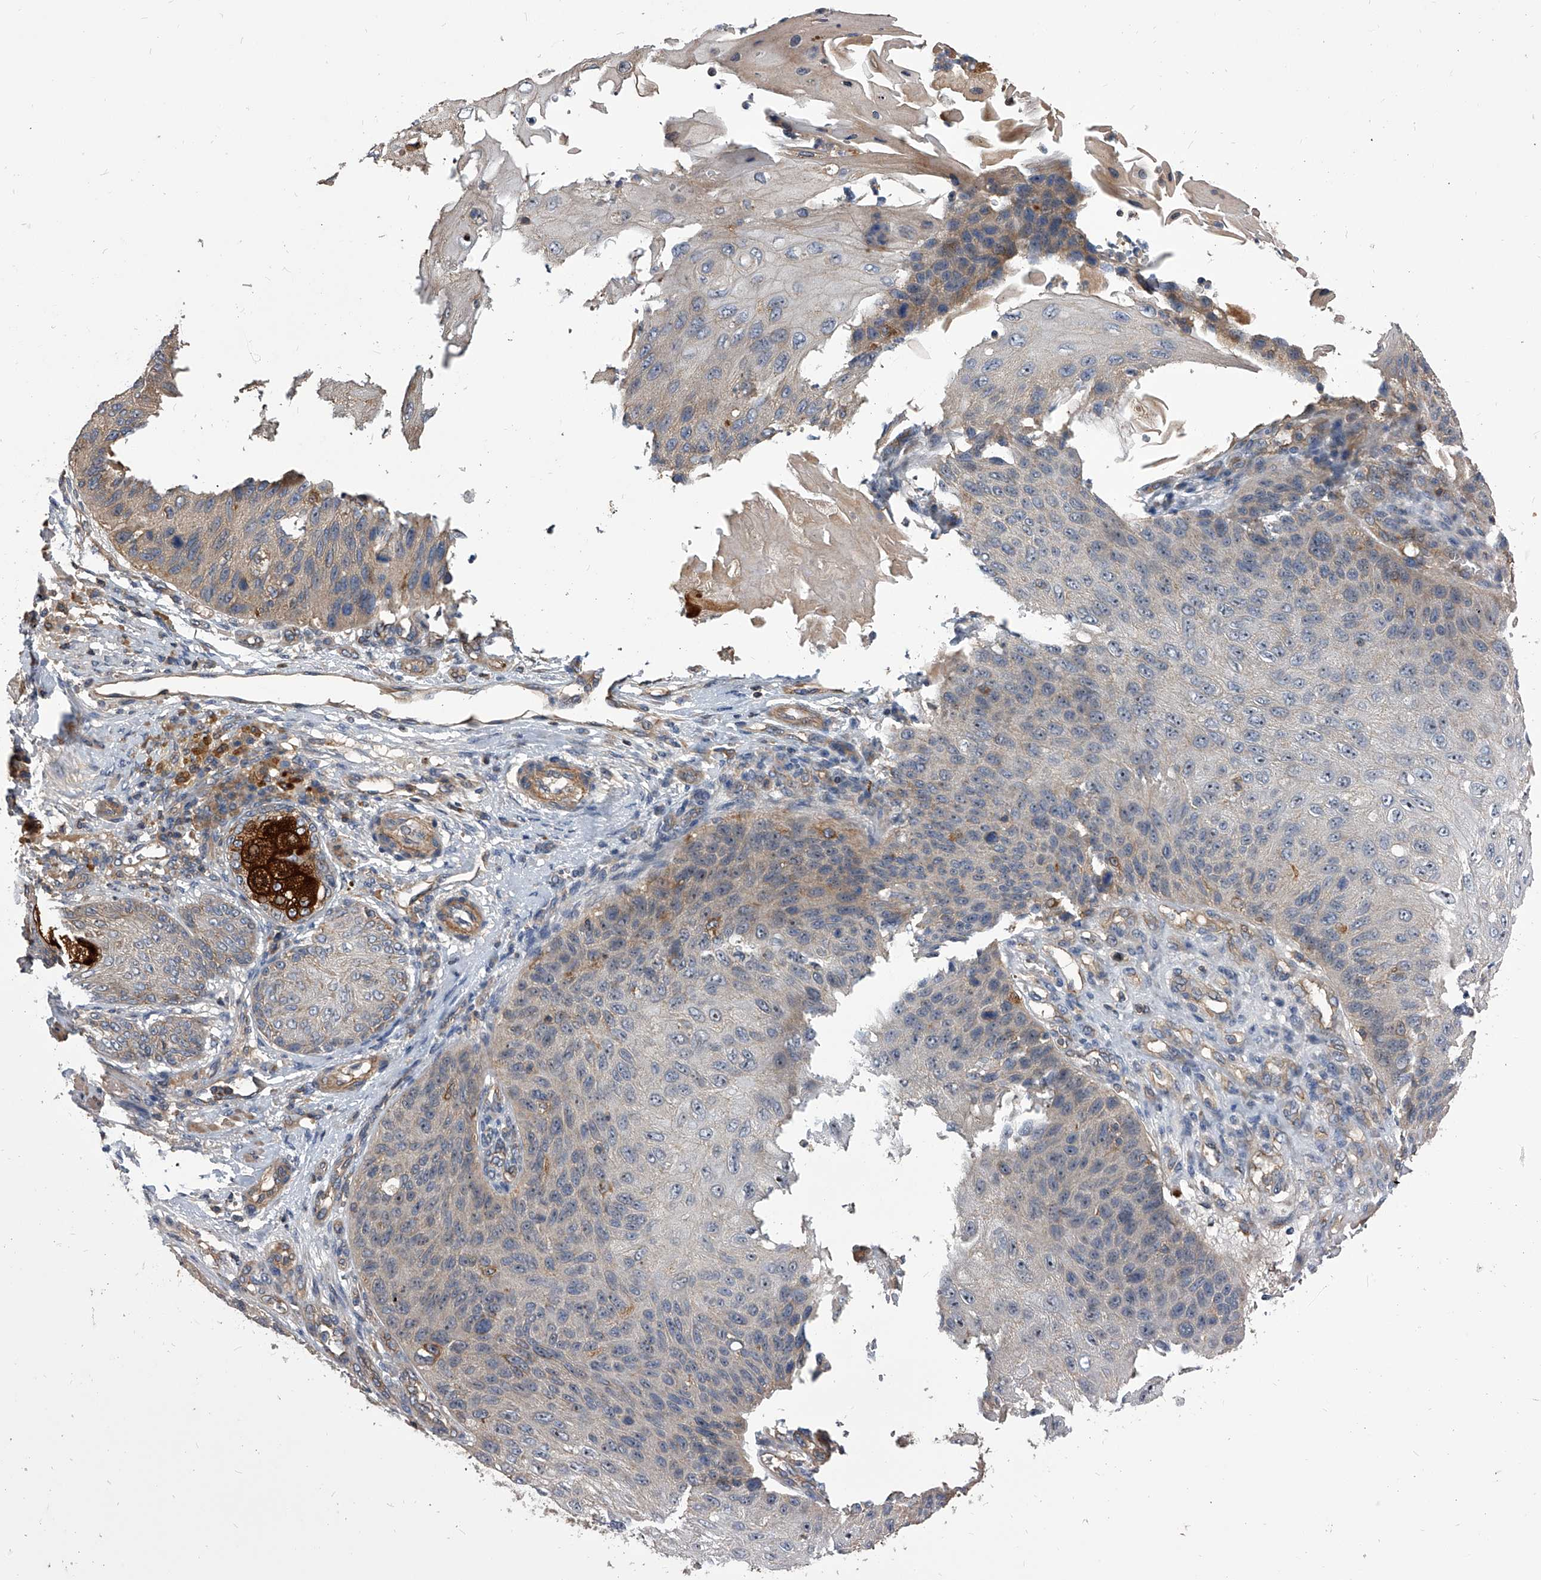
{"staining": {"intensity": "weak", "quantity": "25%-75%", "location": "cytoplasmic/membranous"}, "tissue": "skin cancer", "cell_type": "Tumor cells", "image_type": "cancer", "snomed": [{"axis": "morphology", "description": "Squamous cell carcinoma, NOS"}, {"axis": "topography", "description": "Skin"}], "caption": "This is a photomicrograph of immunohistochemistry (IHC) staining of skin squamous cell carcinoma, which shows weak positivity in the cytoplasmic/membranous of tumor cells.", "gene": "CUL7", "patient": {"sex": "female", "age": 88}}